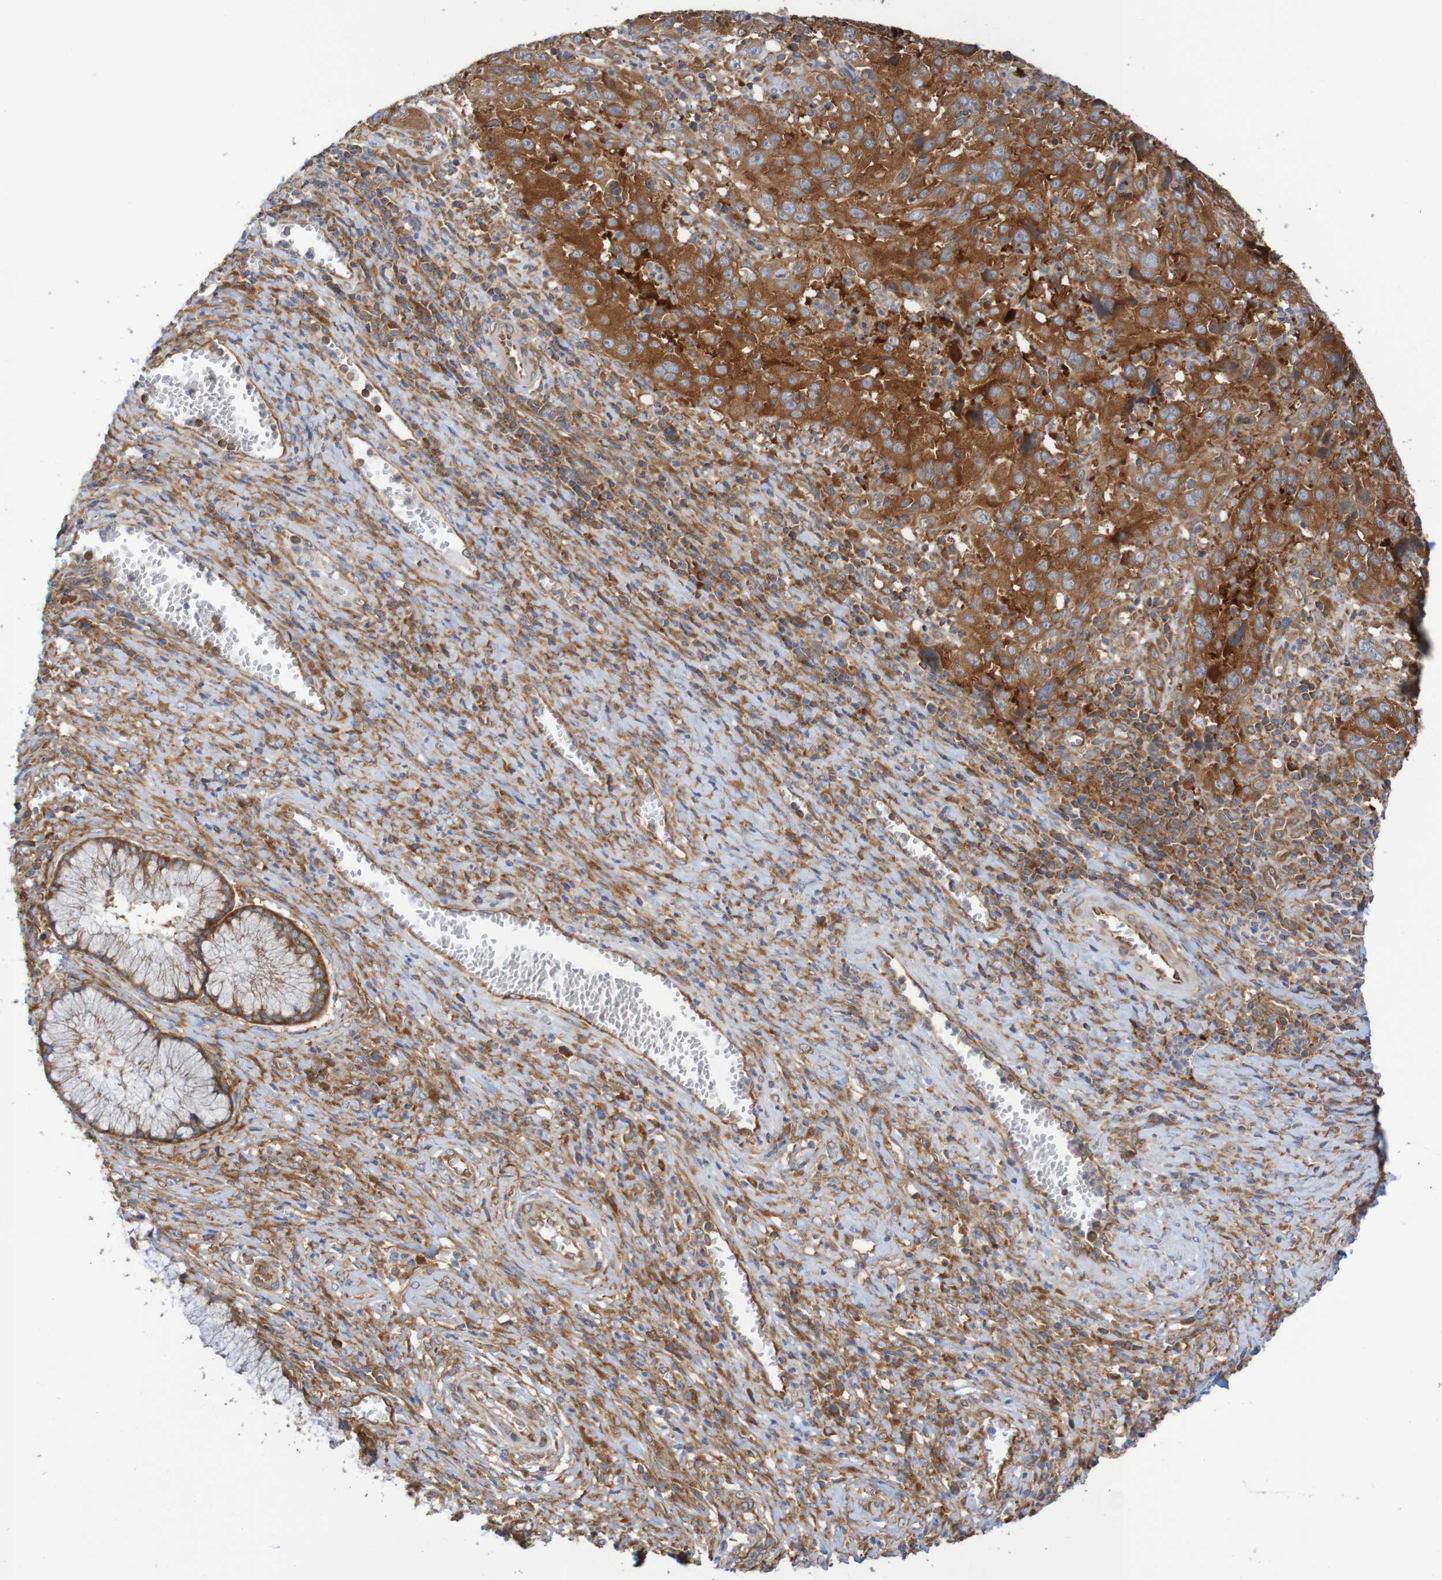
{"staining": {"intensity": "strong", "quantity": ">75%", "location": "cytoplasmic/membranous"}, "tissue": "cervical cancer", "cell_type": "Tumor cells", "image_type": "cancer", "snomed": [{"axis": "morphology", "description": "Squamous cell carcinoma, NOS"}, {"axis": "topography", "description": "Cervix"}], "caption": "Immunohistochemistry (IHC) staining of cervical cancer, which reveals high levels of strong cytoplasmic/membranous staining in about >75% of tumor cells indicating strong cytoplasmic/membranous protein staining. The staining was performed using DAB (3,3'-diaminobenzidine) (brown) for protein detection and nuclei were counterstained in hematoxylin (blue).", "gene": "LRRC47", "patient": {"sex": "female", "age": 32}}